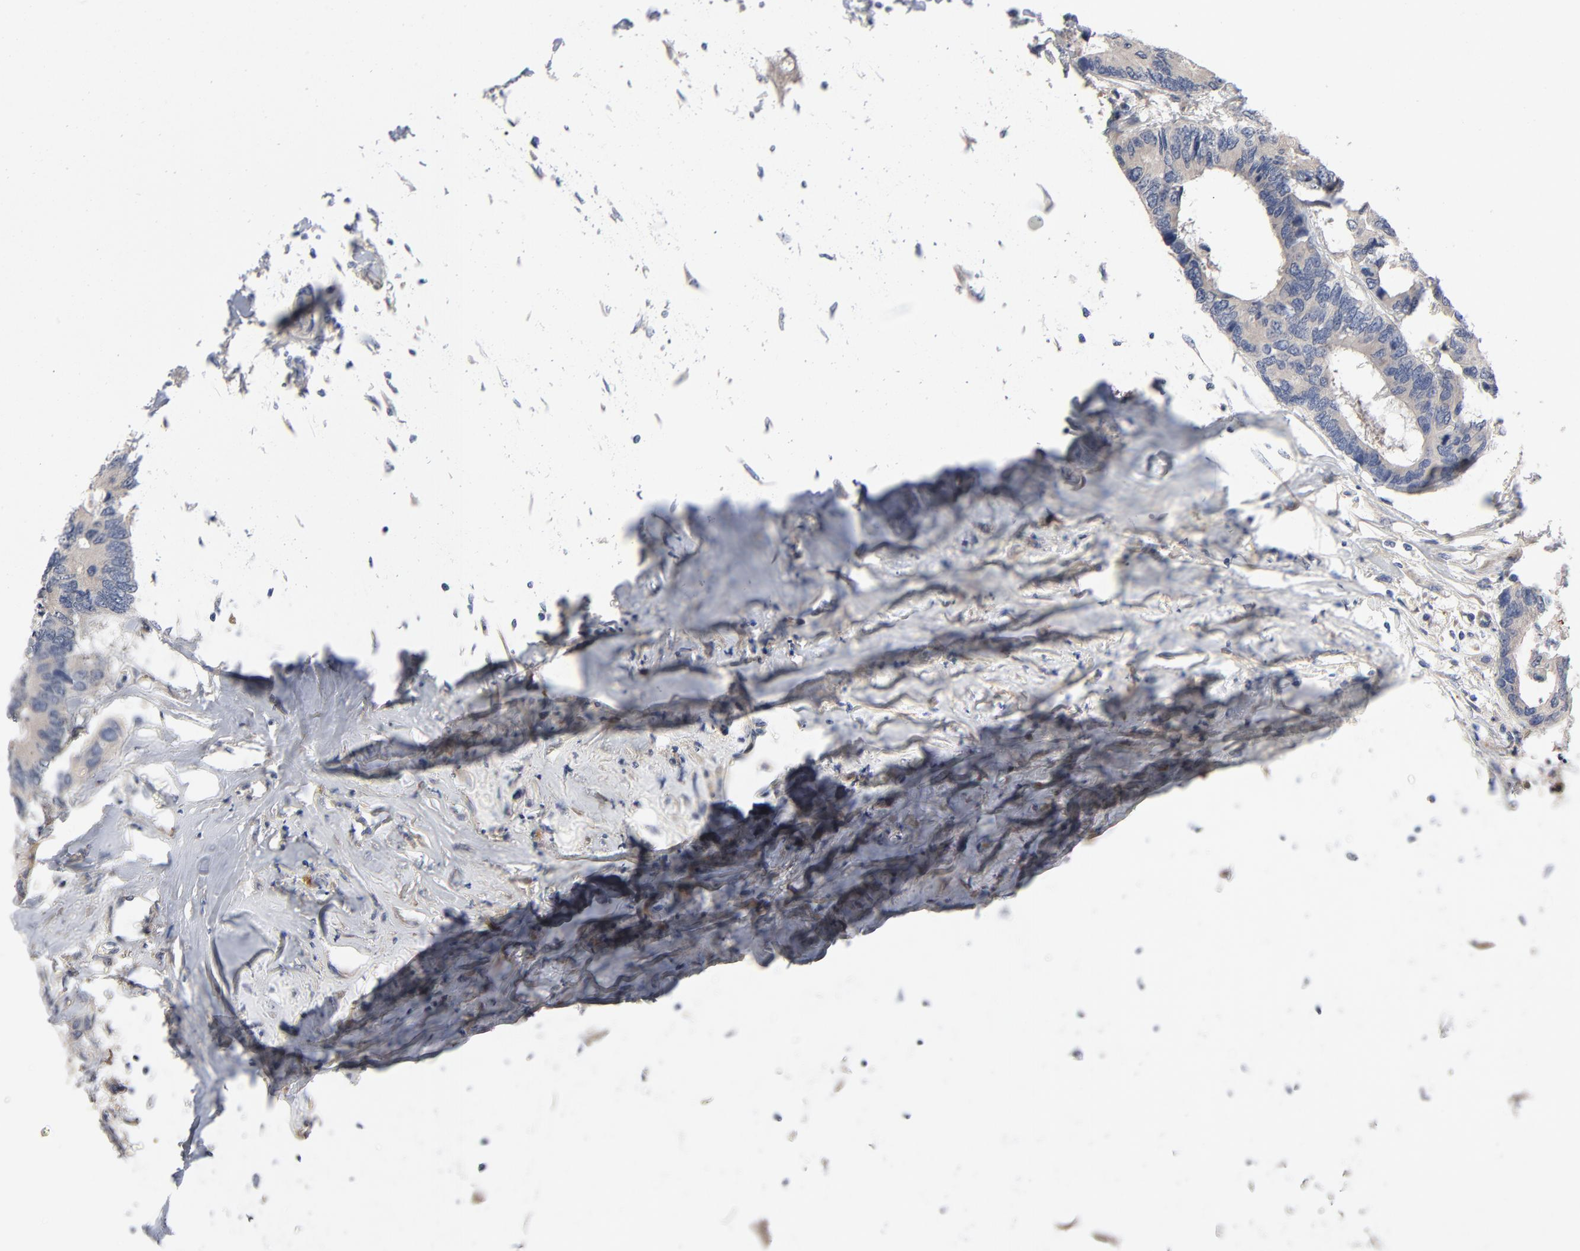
{"staining": {"intensity": "weak", "quantity": ">75%", "location": "cytoplasmic/membranous"}, "tissue": "colorectal cancer", "cell_type": "Tumor cells", "image_type": "cancer", "snomed": [{"axis": "morphology", "description": "Adenocarcinoma, NOS"}, {"axis": "topography", "description": "Rectum"}], "caption": "Protein expression by immunohistochemistry shows weak cytoplasmic/membranous expression in about >75% of tumor cells in colorectal cancer (adenocarcinoma).", "gene": "CCDC134", "patient": {"sex": "male", "age": 55}}